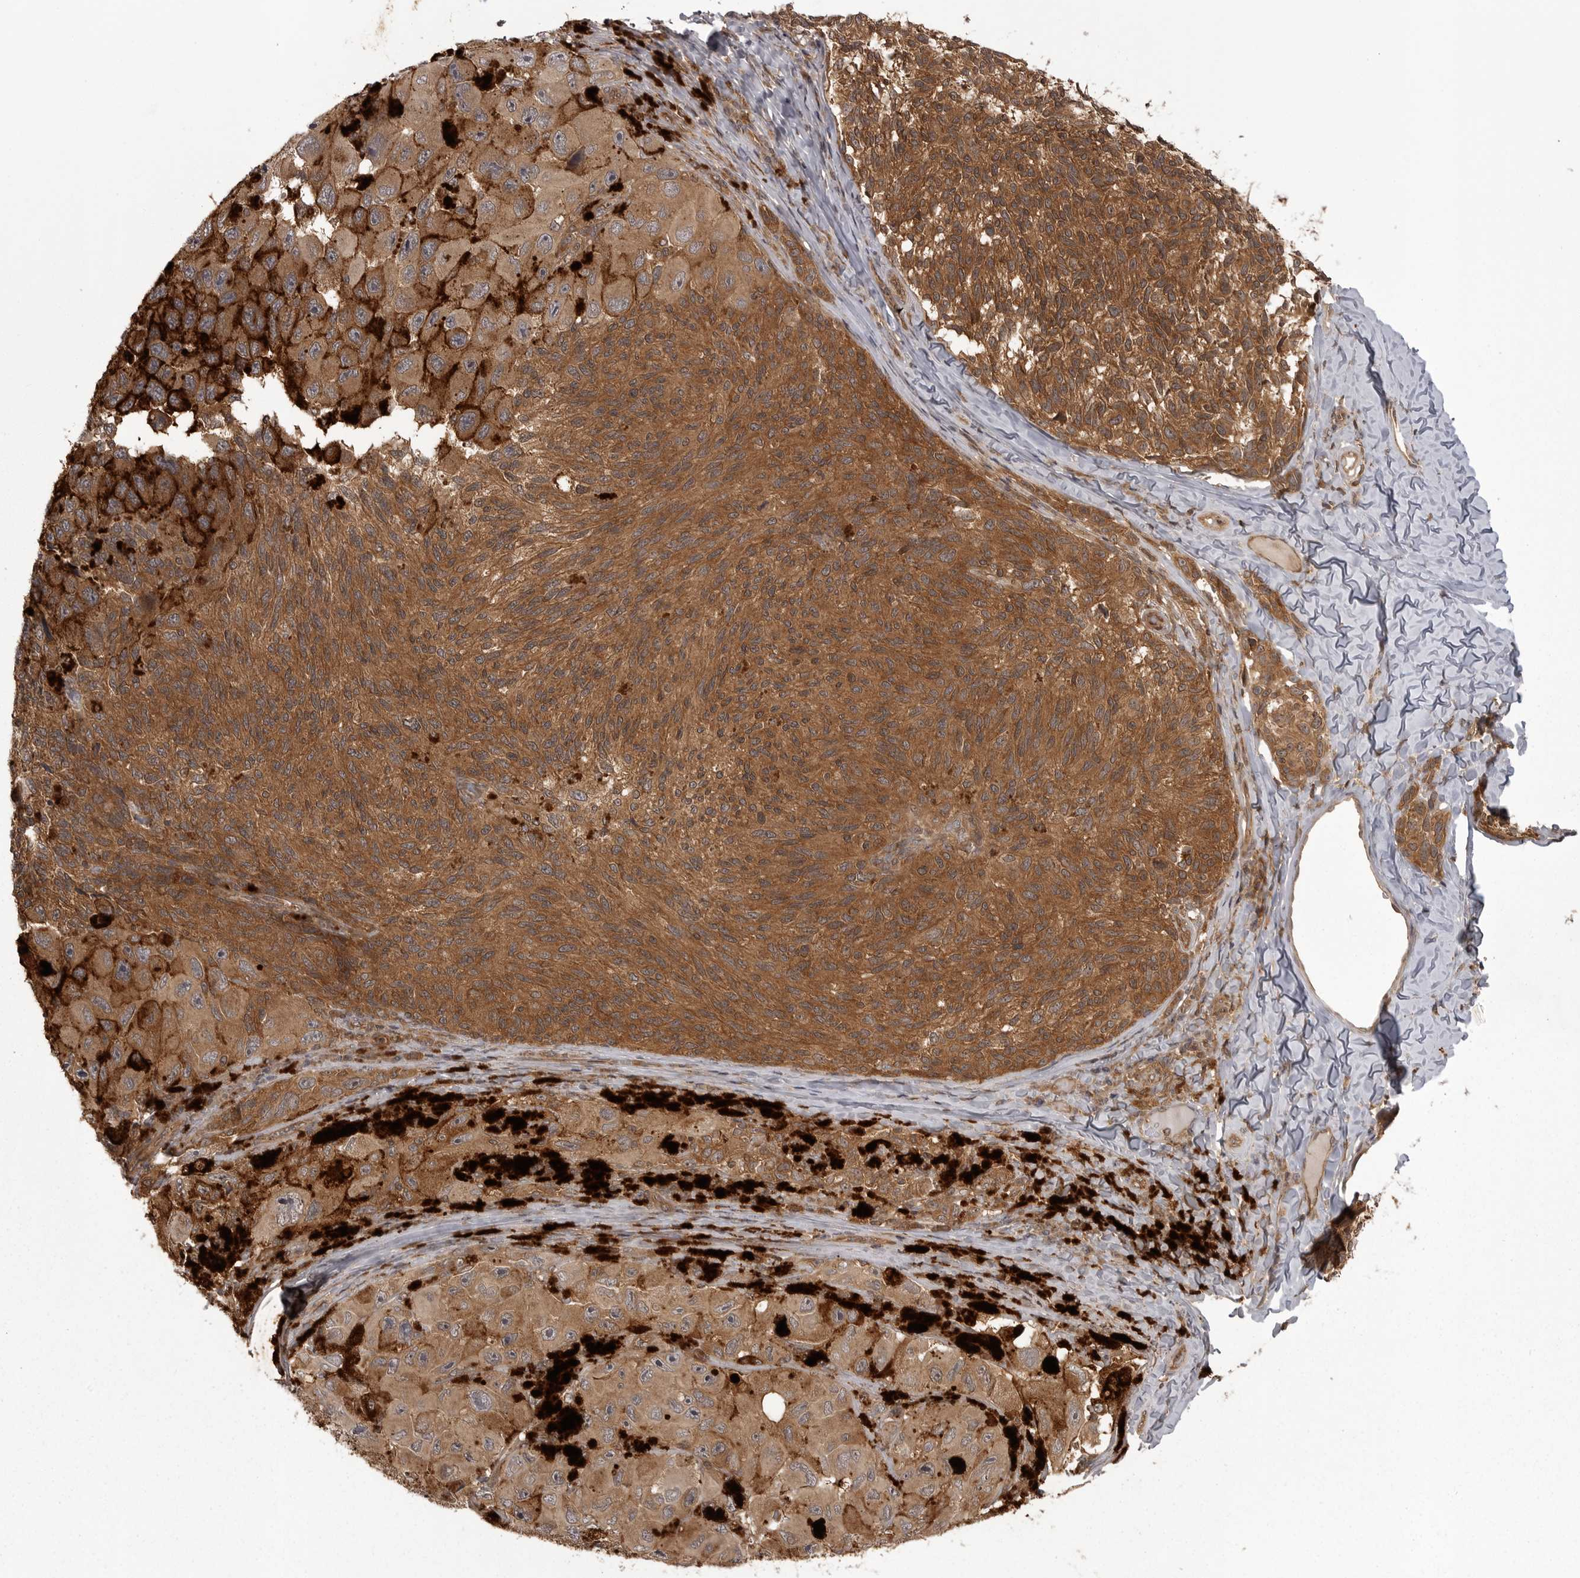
{"staining": {"intensity": "moderate", "quantity": ">75%", "location": "cytoplasmic/membranous"}, "tissue": "melanoma", "cell_type": "Tumor cells", "image_type": "cancer", "snomed": [{"axis": "morphology", "description": "Malignant melanoma, NOS"}, {"axis": "topography", "description": "Skin"}], "caption": "Immunohistochemical staining of human melanoma shows medium levels of moderate cytoplasmic/membranous staining in approximately >75% of tumor cells.", "gene": "STK24", "patient": {"sex": "female", "age": 73}}